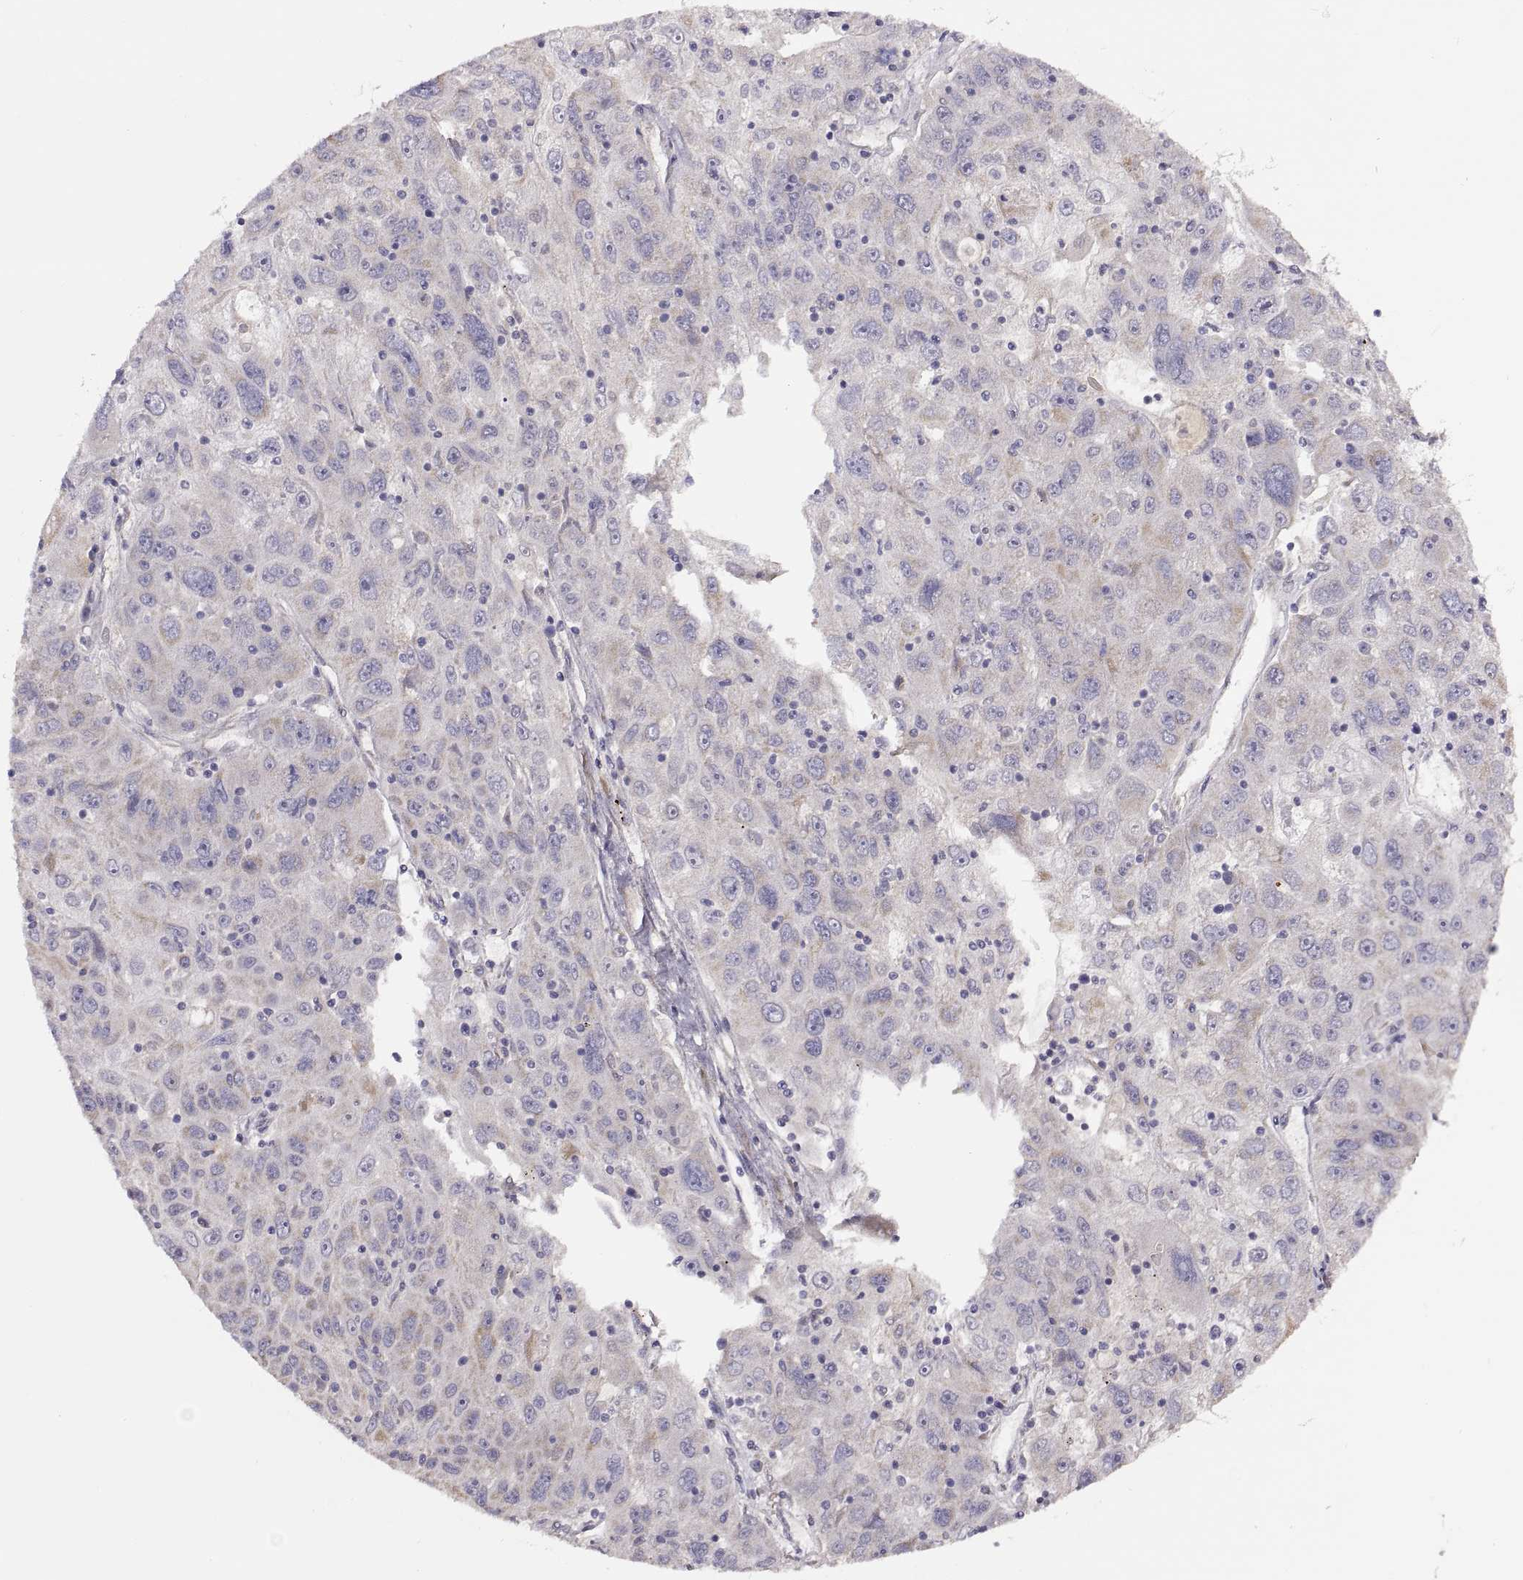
{"staining": {"intensity": "weak", "quantity": "<25%", "location": "cytoplasmic/membranous"}, "tissue": "stomach cancer", "cell_type": "Tumor cells", "image_type": "cancer", "snomed": [{"axis": "morphology", "description": "Adenocarcinoma, NOS"}, {"axis": "topography", "description": "Stomach"}], "caption": "A photomicrograph of stomach cancer (adenocarcinoma) stained for a protein reveals no brown staining in tumor cells.", "gene": "ACSBG2", "patient": {"sex": "male", "age": 56}}